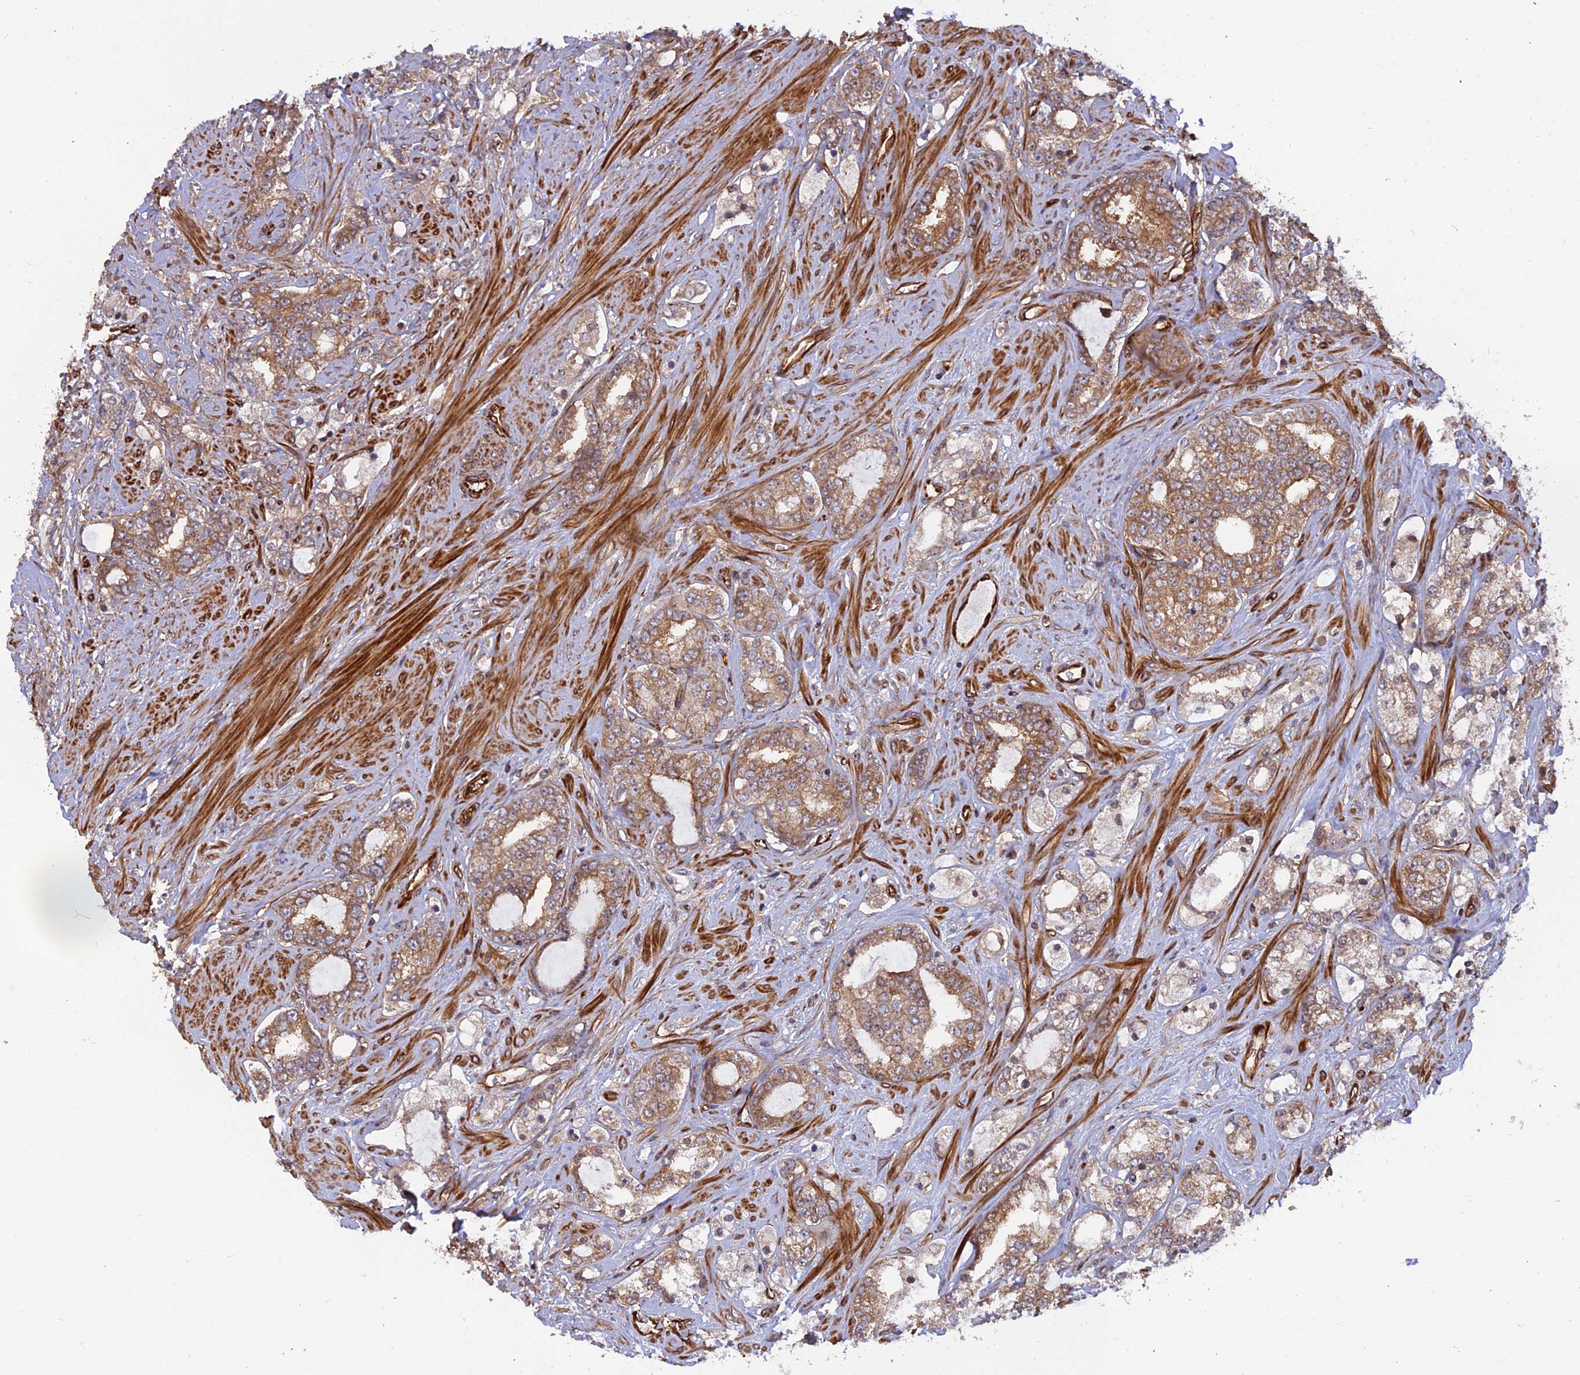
{"staining": {"intensity": "moderate", "quantity": ">75%", "location": "cytoplasmic/membranous"}, "tissue": "prostate cancer", "cell_type": "Tumor cells", "image_type": "cancer", "snomed": [{"axis": "morphology", "description": "Adenocarcinoma, High grade"}, {"axis": "topography", "description": "Prostate"}], "caption": "Brown immunohistochemical staining in prostate adenocarcinoma (high-grade) demonstrates moderate cytoplasmic/membranous staining in approximately >75% of tumor cells. (DAB (3,3'-diaminobenzidine) IHC, brown staining for protein, blue staining for nuclei).", "gene": "PHLDB3", "patient": {"sex": "male", "age": 64}}